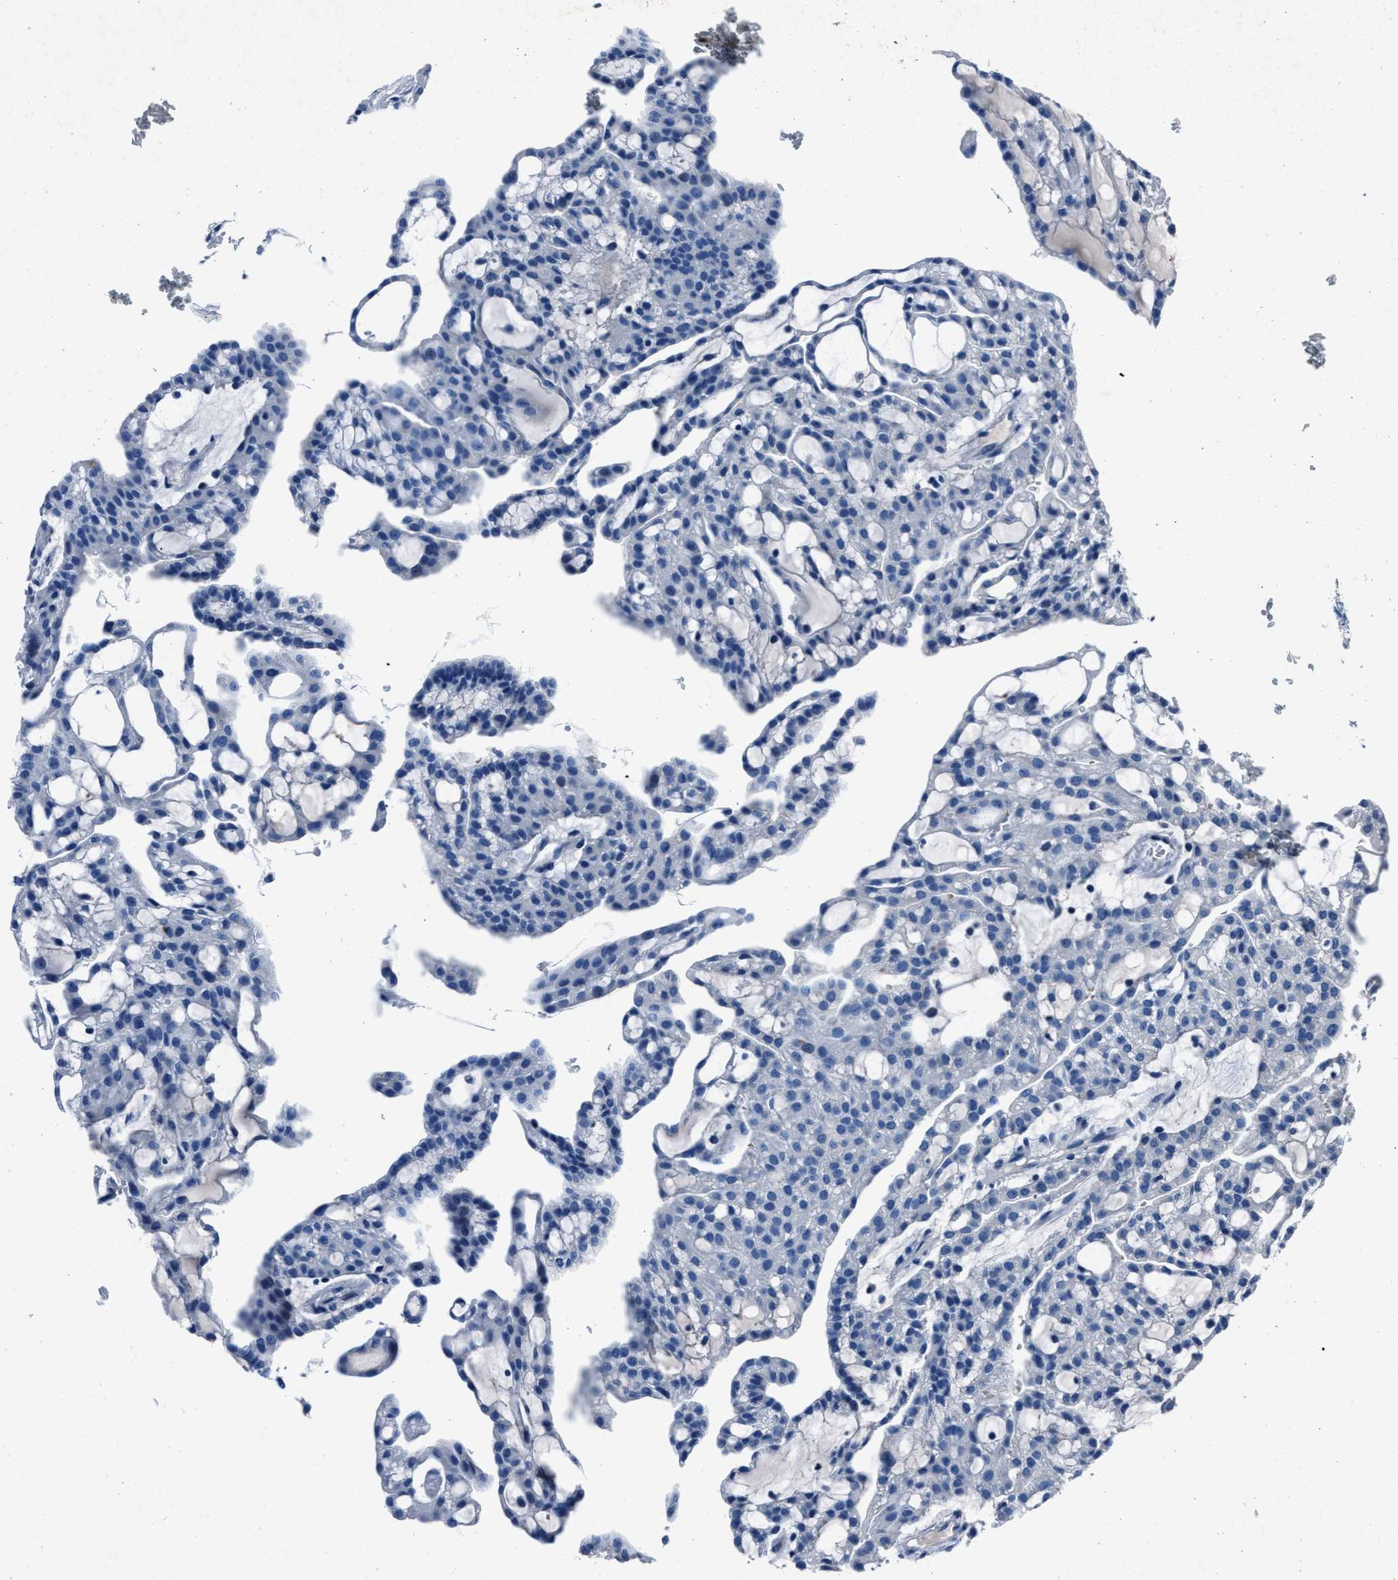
{"staining": {"intensity": "negative", "quantity": "none", "location": "none"}, "tissue": "renal cancer", "cell_type": "Tumor cells", "image_type": "cancer", "snomed": [{"axis": "morphology", "description": "Adenocarcinoma, NOS"}, {"axis": "topography", "description": "Kidney"}], "caption": "High power microscopy photomicrograph of an IHC image of adenocarcinoma (renal), revealing no significant staining in tumor cells.", "gene": "NACAD", "patient": {"sex": "male", "age": 63}}